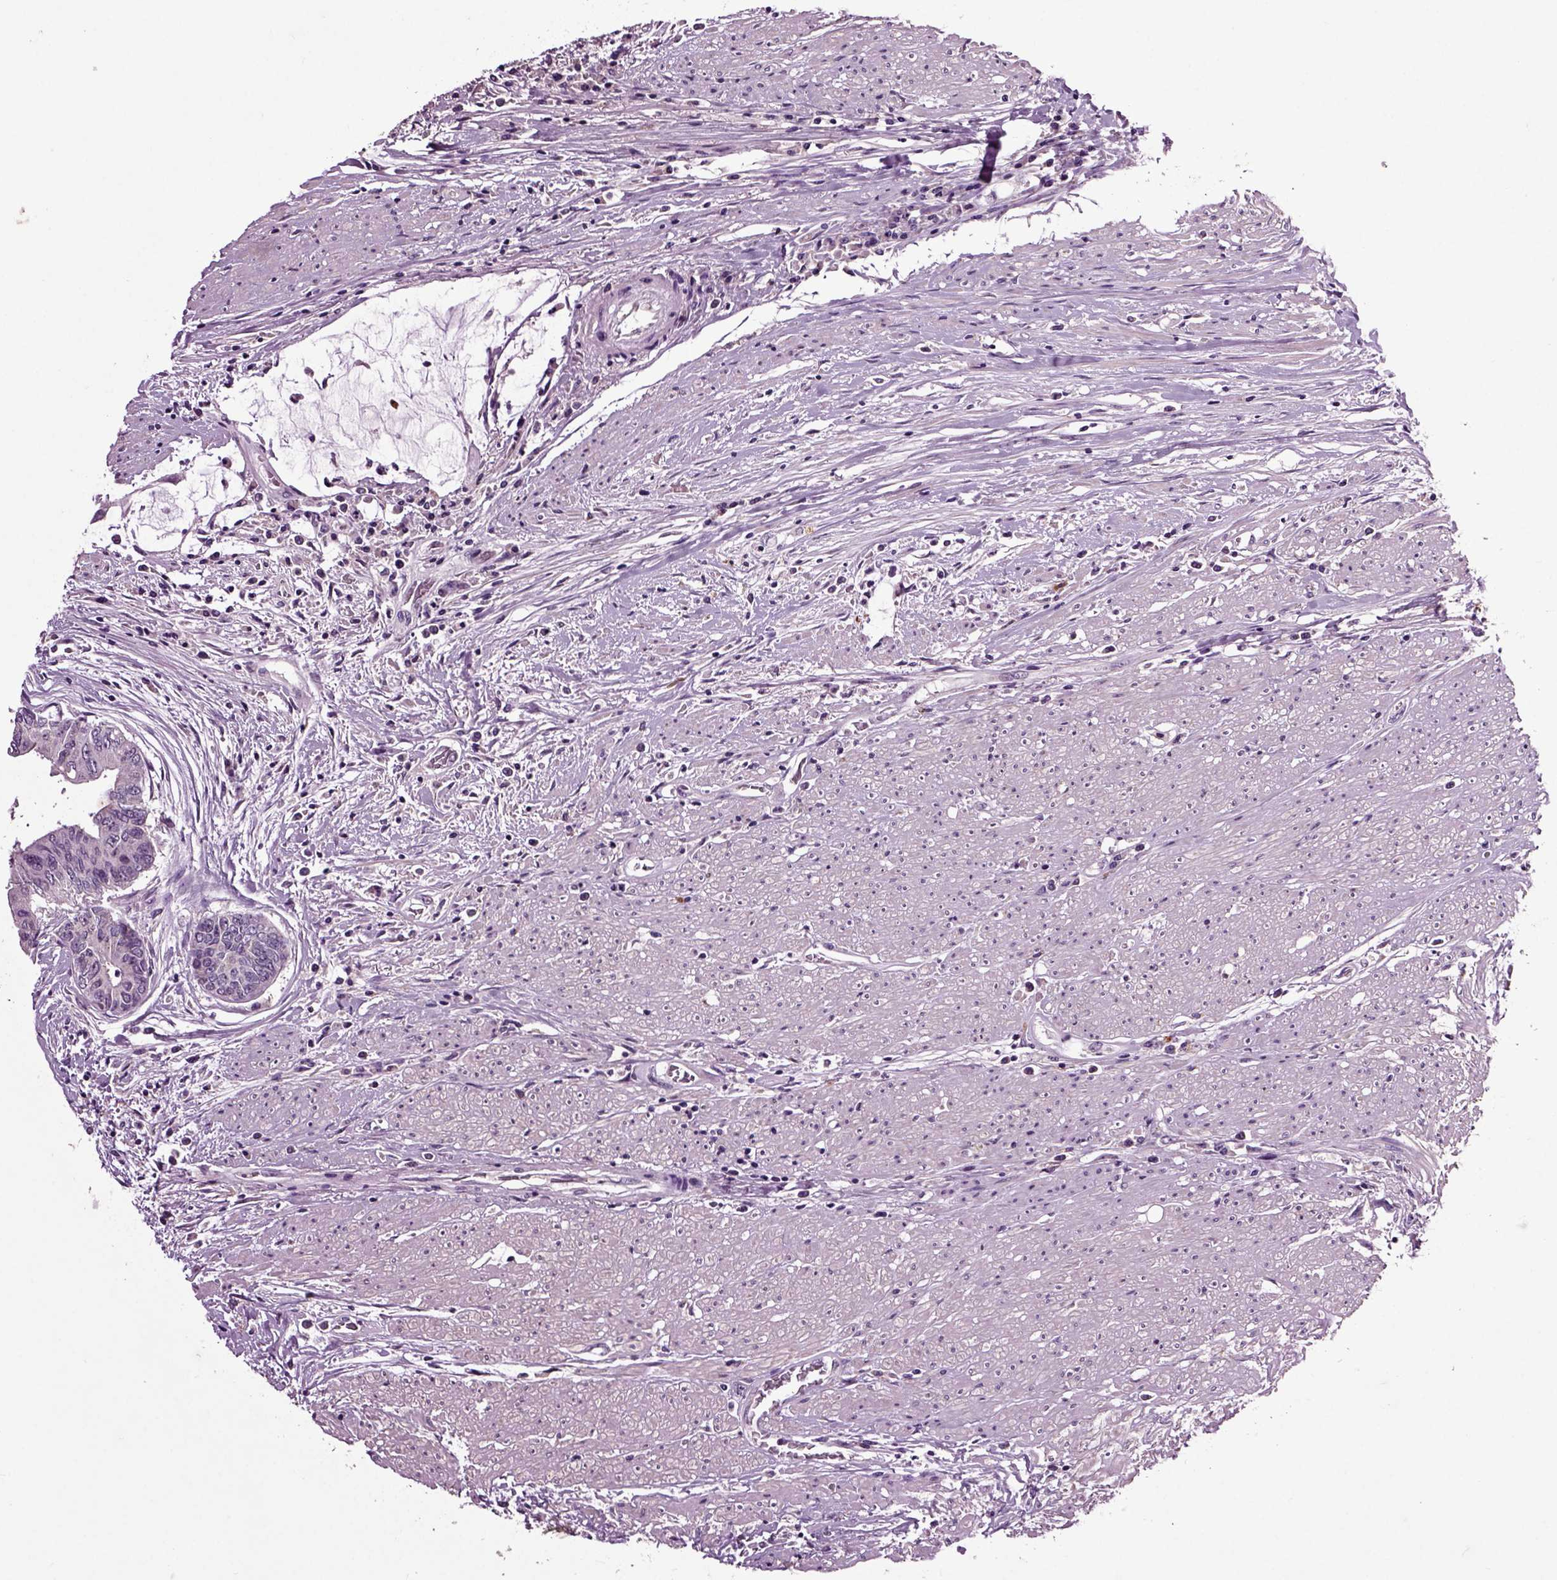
{"staining": {"intensity": "negative", "quantity": "none", "location": "none"}, "tissue": "colorectal cancer", "cell_type": "Tumor cells", "image_type": "cancer", "snomed": [{"axis": "morphology", "description": "Adenocarcinoma, NOS"}, {"axis": "topography", "description": "Rectum"}], "caption": "Immunohistochemistry (IHC) of human colorectal cancer demonstrates no staining in tumor cells.", "gene": "CRHR1", "patient": {"sex": "male", "age": 59}}